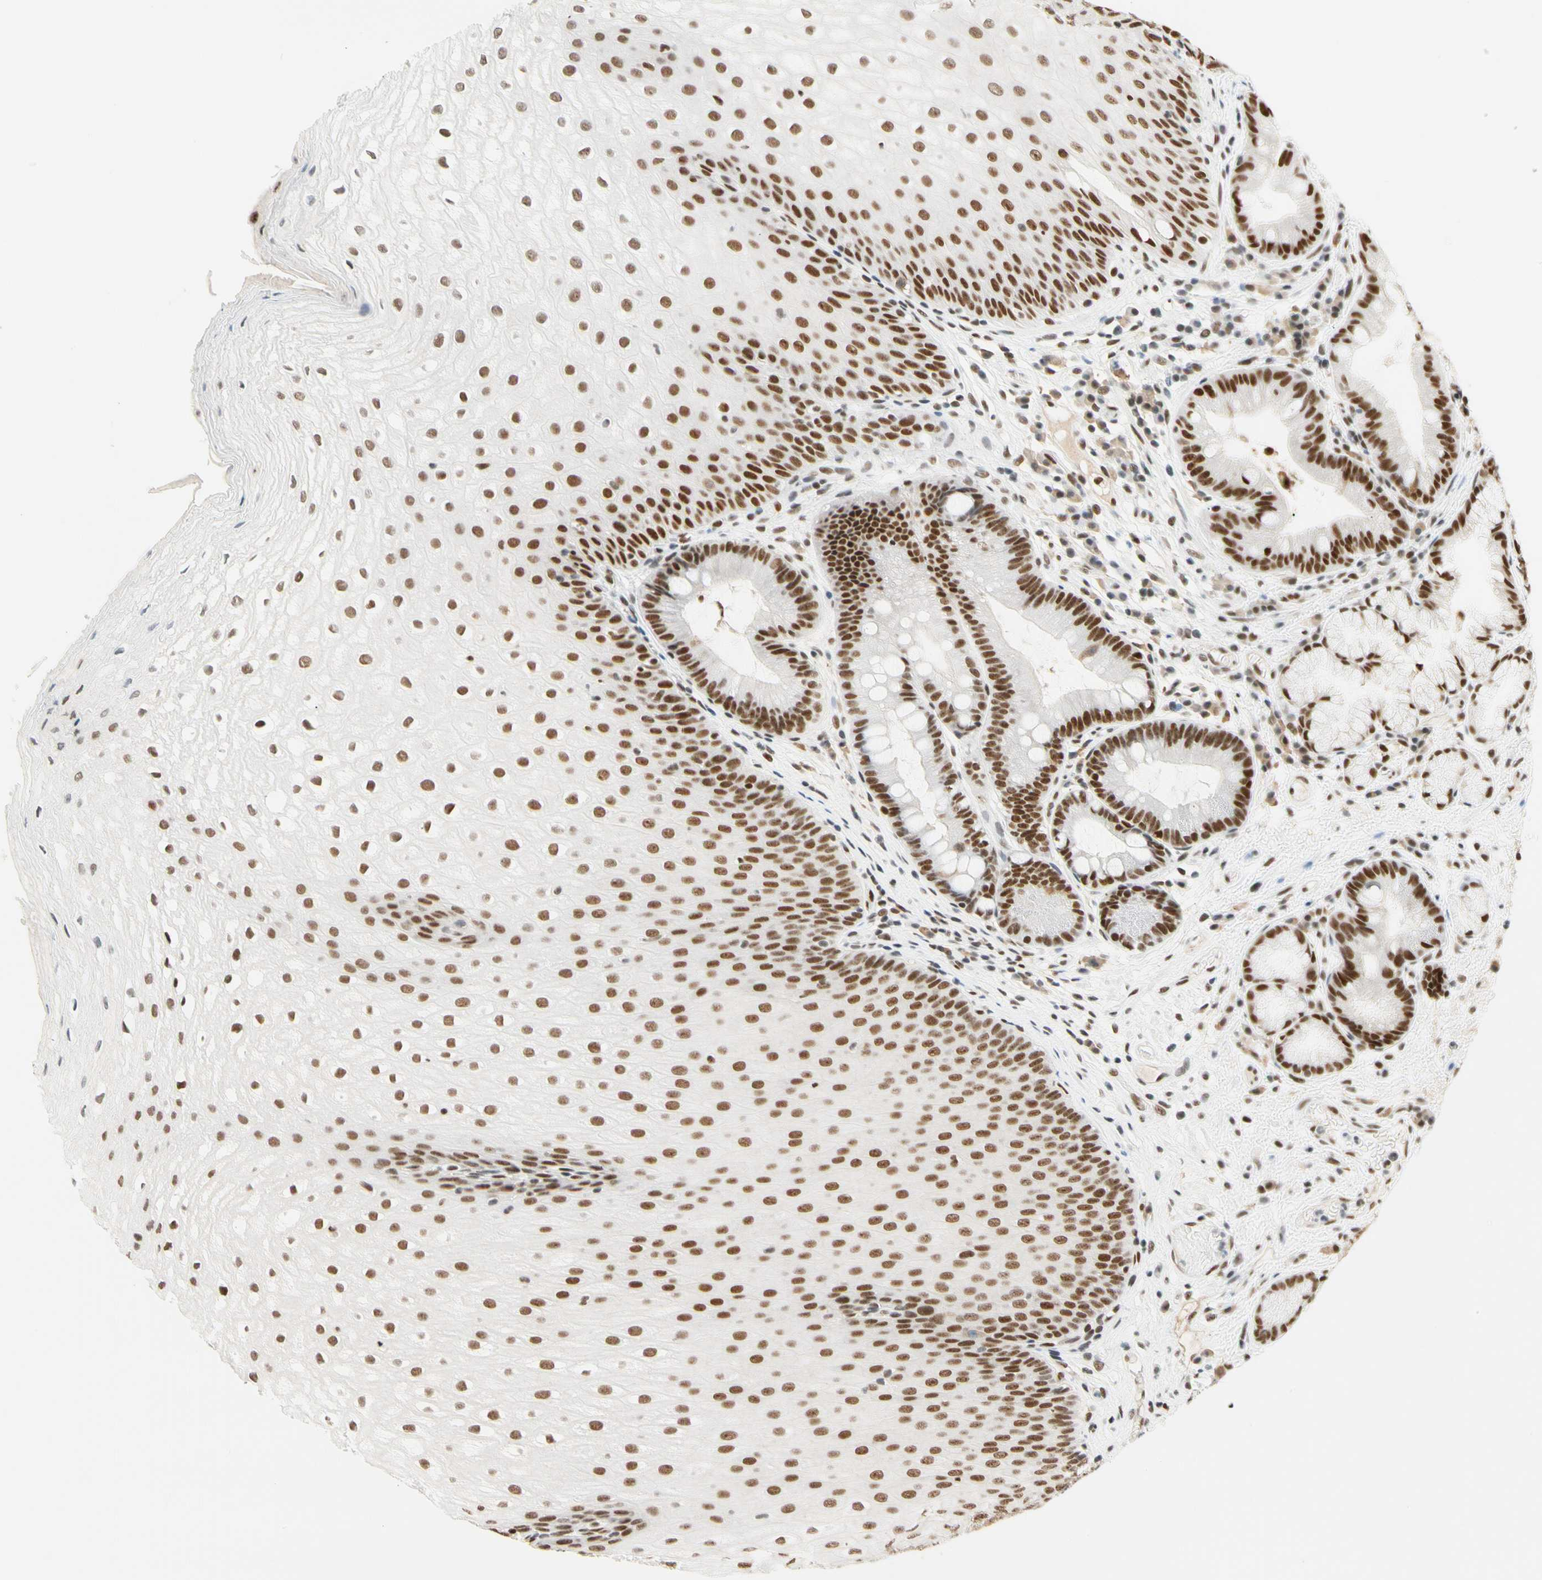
{"staining": {"intensity": "strong", "quantity": ">75%", "location": "nuclear"}, "tissue": "stomach", "cell_type": "Glandular cells", "image_type": "normal", "snomed": [{"axis": "morphology", "description": "Normal tissue, NOS"}, {"axis": "topography", "description": "Stomach, upper"}], "caption": "Benign stomach reveals strong nuclear positivity in approximately >75% of glandular cells.", "gene": "ZSCAN16", "patient": {"sex": "male", "age": 72}}